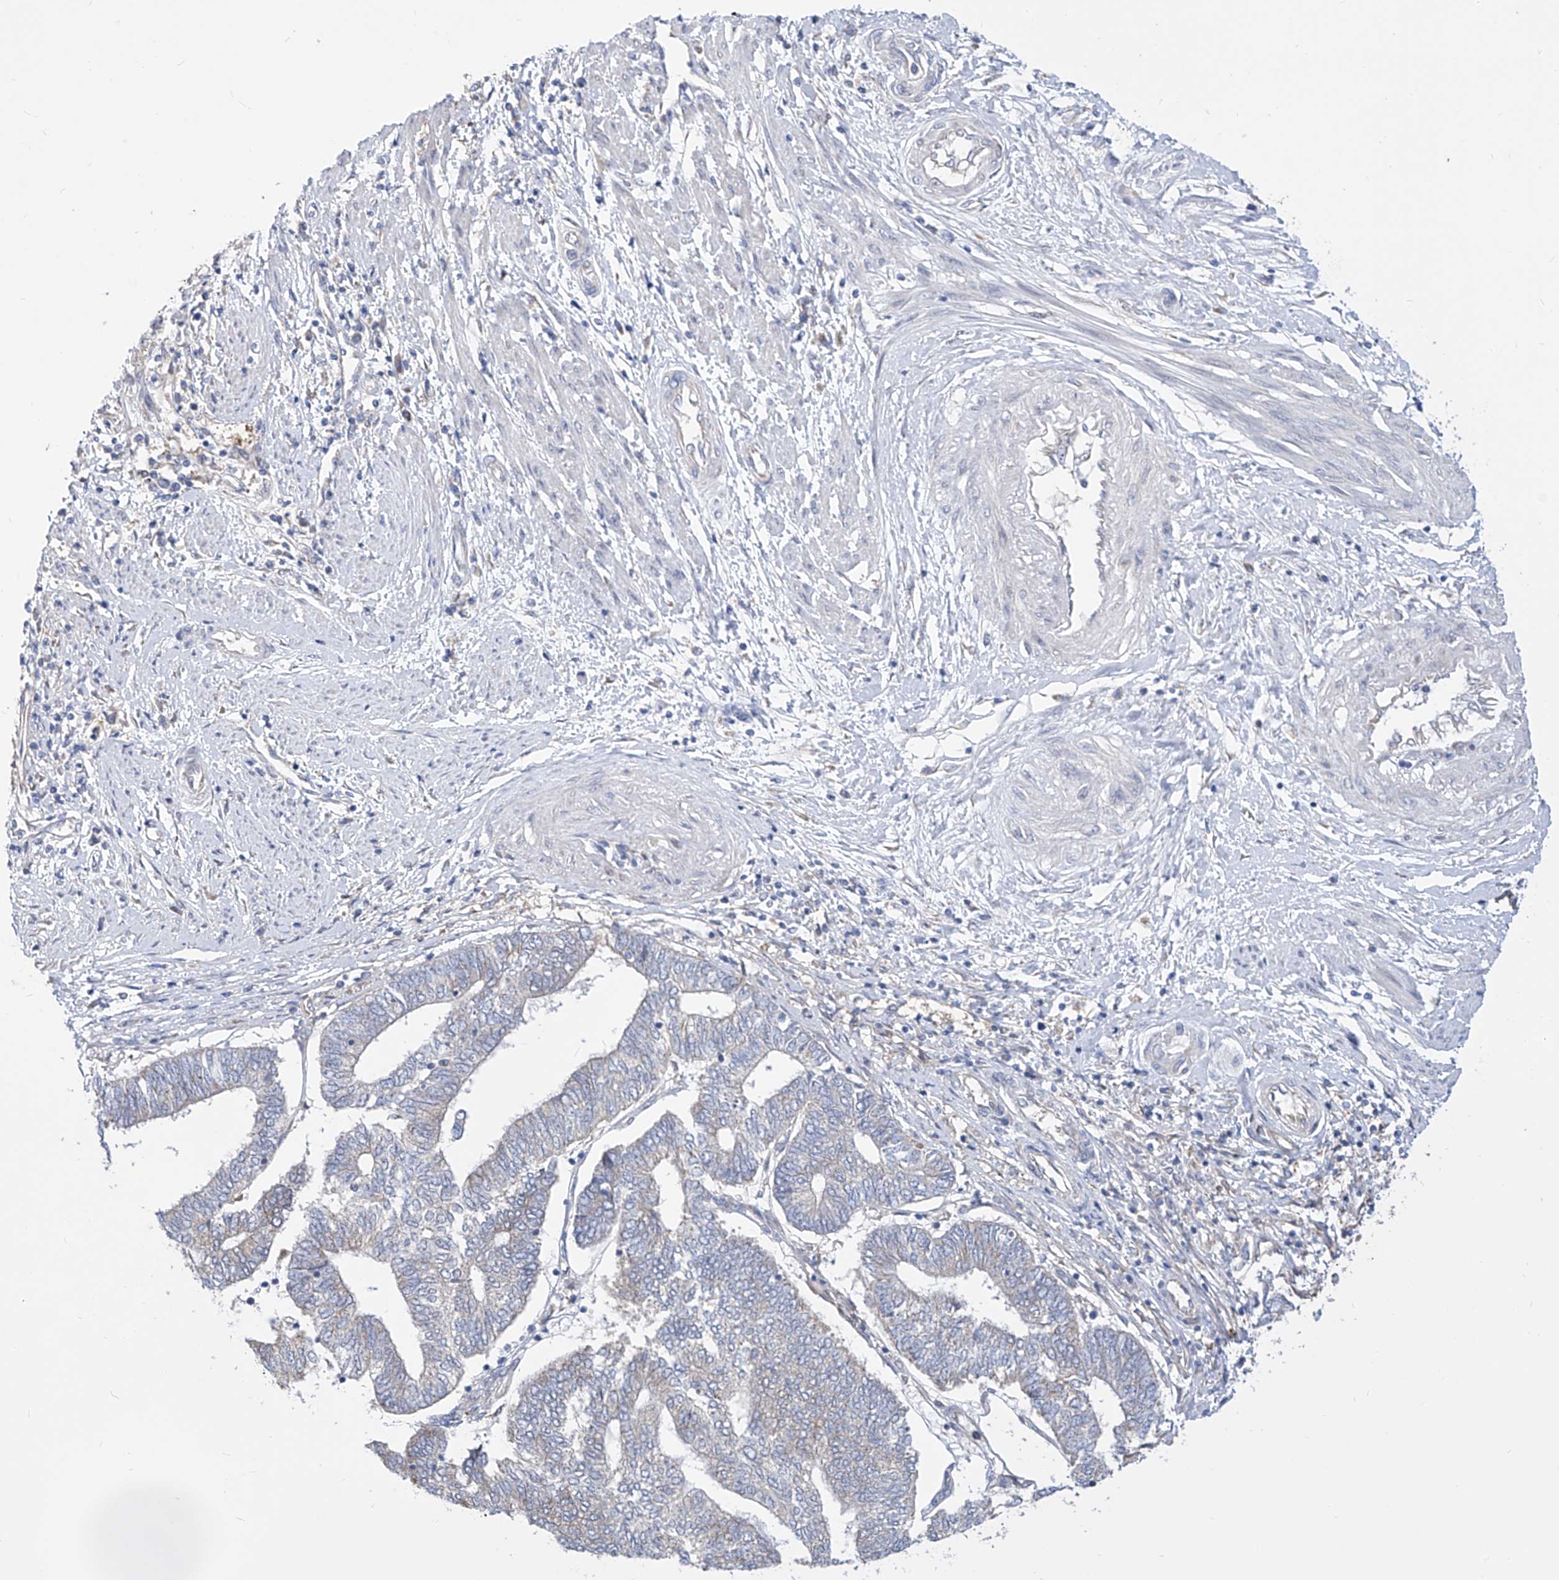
{"staining": {"intensity": "weak", "quantity": "<25%", "location": "cytoplasmic/membranous"}, "tissue": "endometrial cancer", "cell_type": "Tumor cells", "image_type": "cancer", "snomed": [{"axis": "morphology", "description": "Adenocarcinoma, NOS"}, {"axis": "topography", "description": "Uterus"}, {"axis": "topography", "description": "Endometrium"}], "caption": "Adenocarcinoma (endometrial) stained for a protein using immunohistochemistry displays no expression tumor cells.", "gene": "UFL1", "patient": {"sex": "female", "age": 70}}